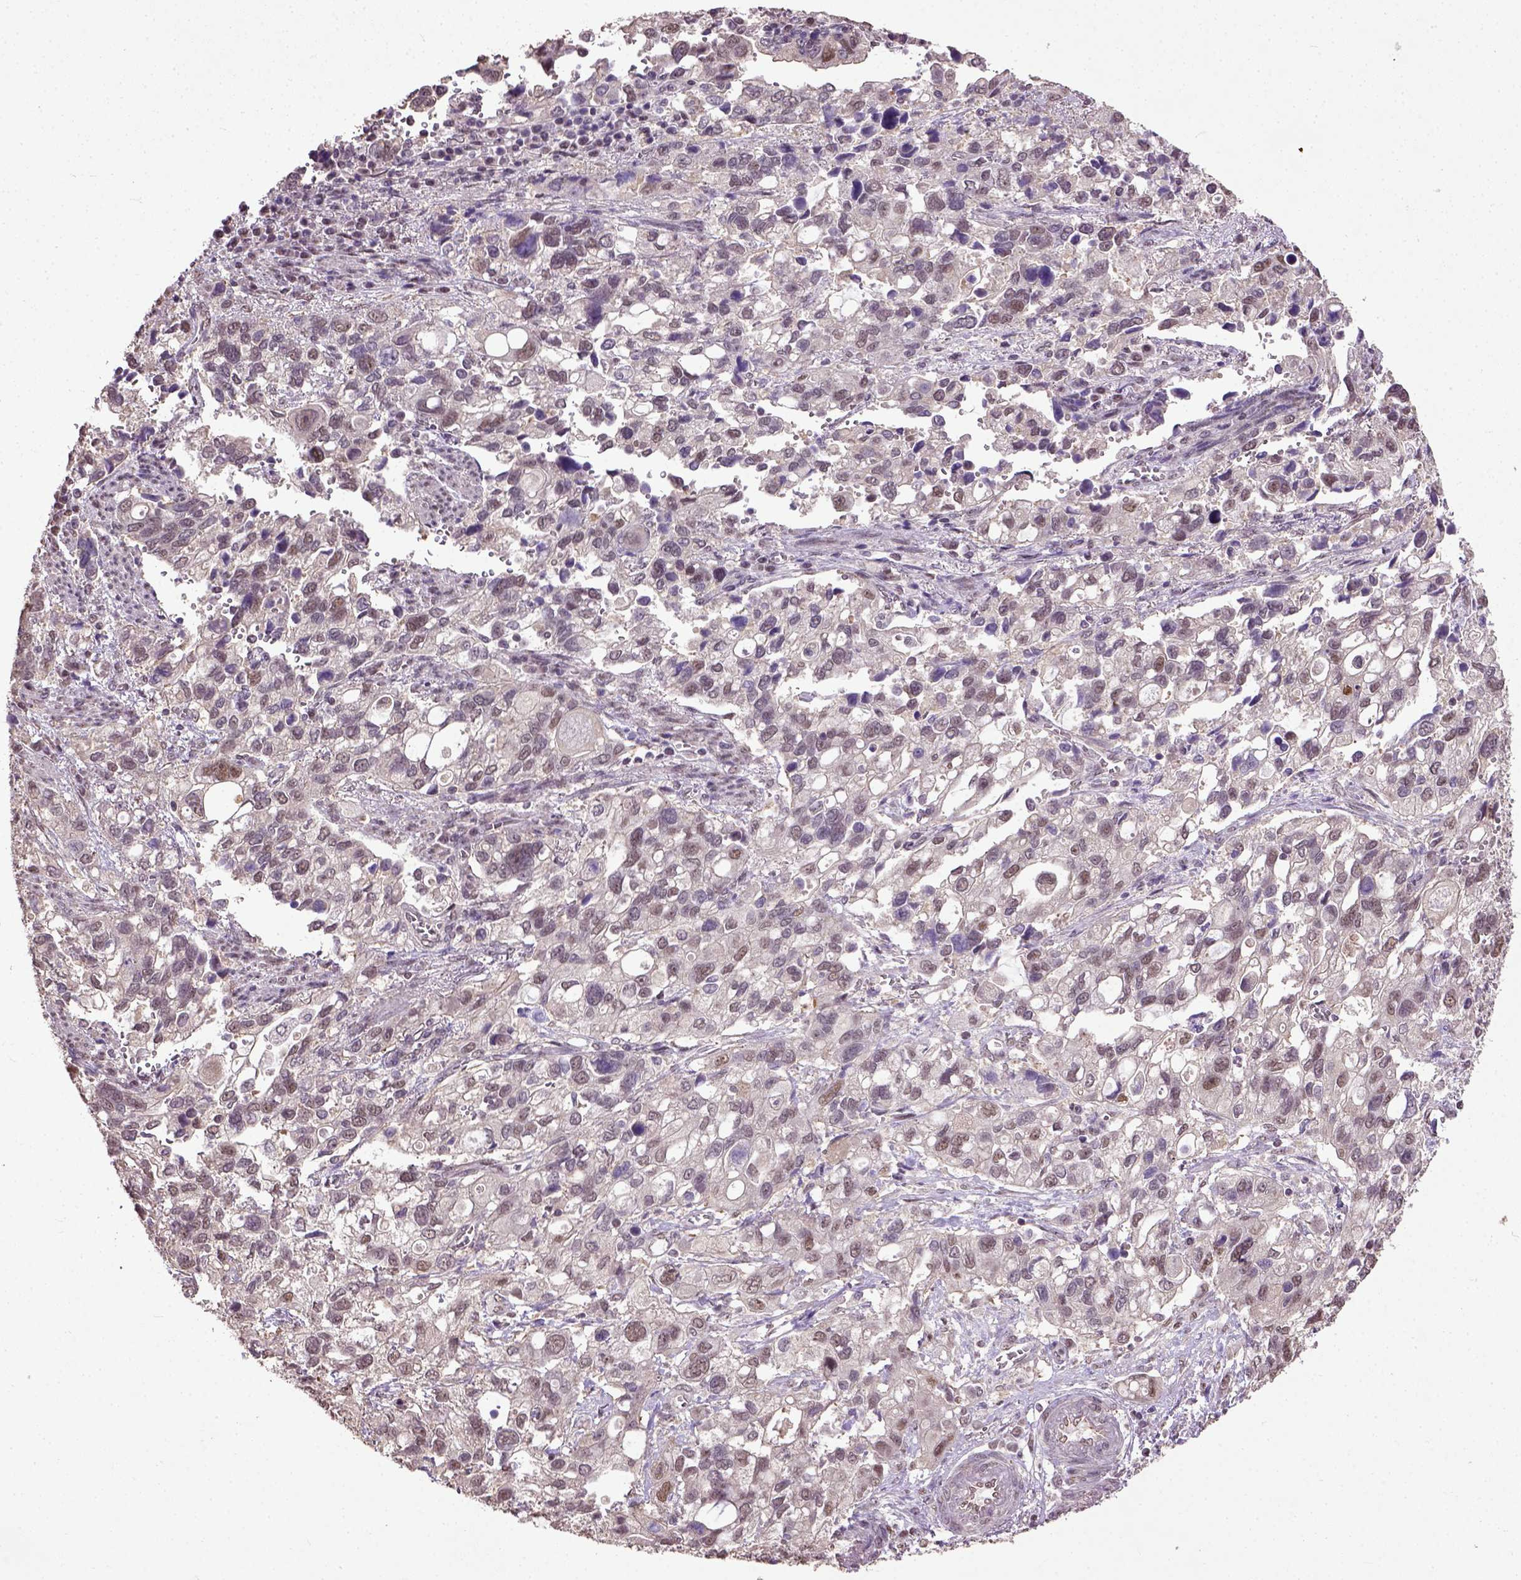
{"staining": {"intensity": "moderate", "quantity": "<25%", "location": "cytoplasmic/membranous,nuclear"}, "tissue": "stomach cancer", "cell_type": "Tumor cells", "image_type": "cancer", "snomed": [{"axis": "morphology", "description": "Adenocarcinoma, NOS"}, {"axis": "topography", "description": "Stomach, upper"}], "caption": "Stomach adenocarcinoma was stained to show a protein in brown. There is low levels of moderate cytoplasmic/membranous and nuclear staining in about <25% of tumor cells.", "gene": "UBA3", "patient": {"sex": "female", "age": 81}}